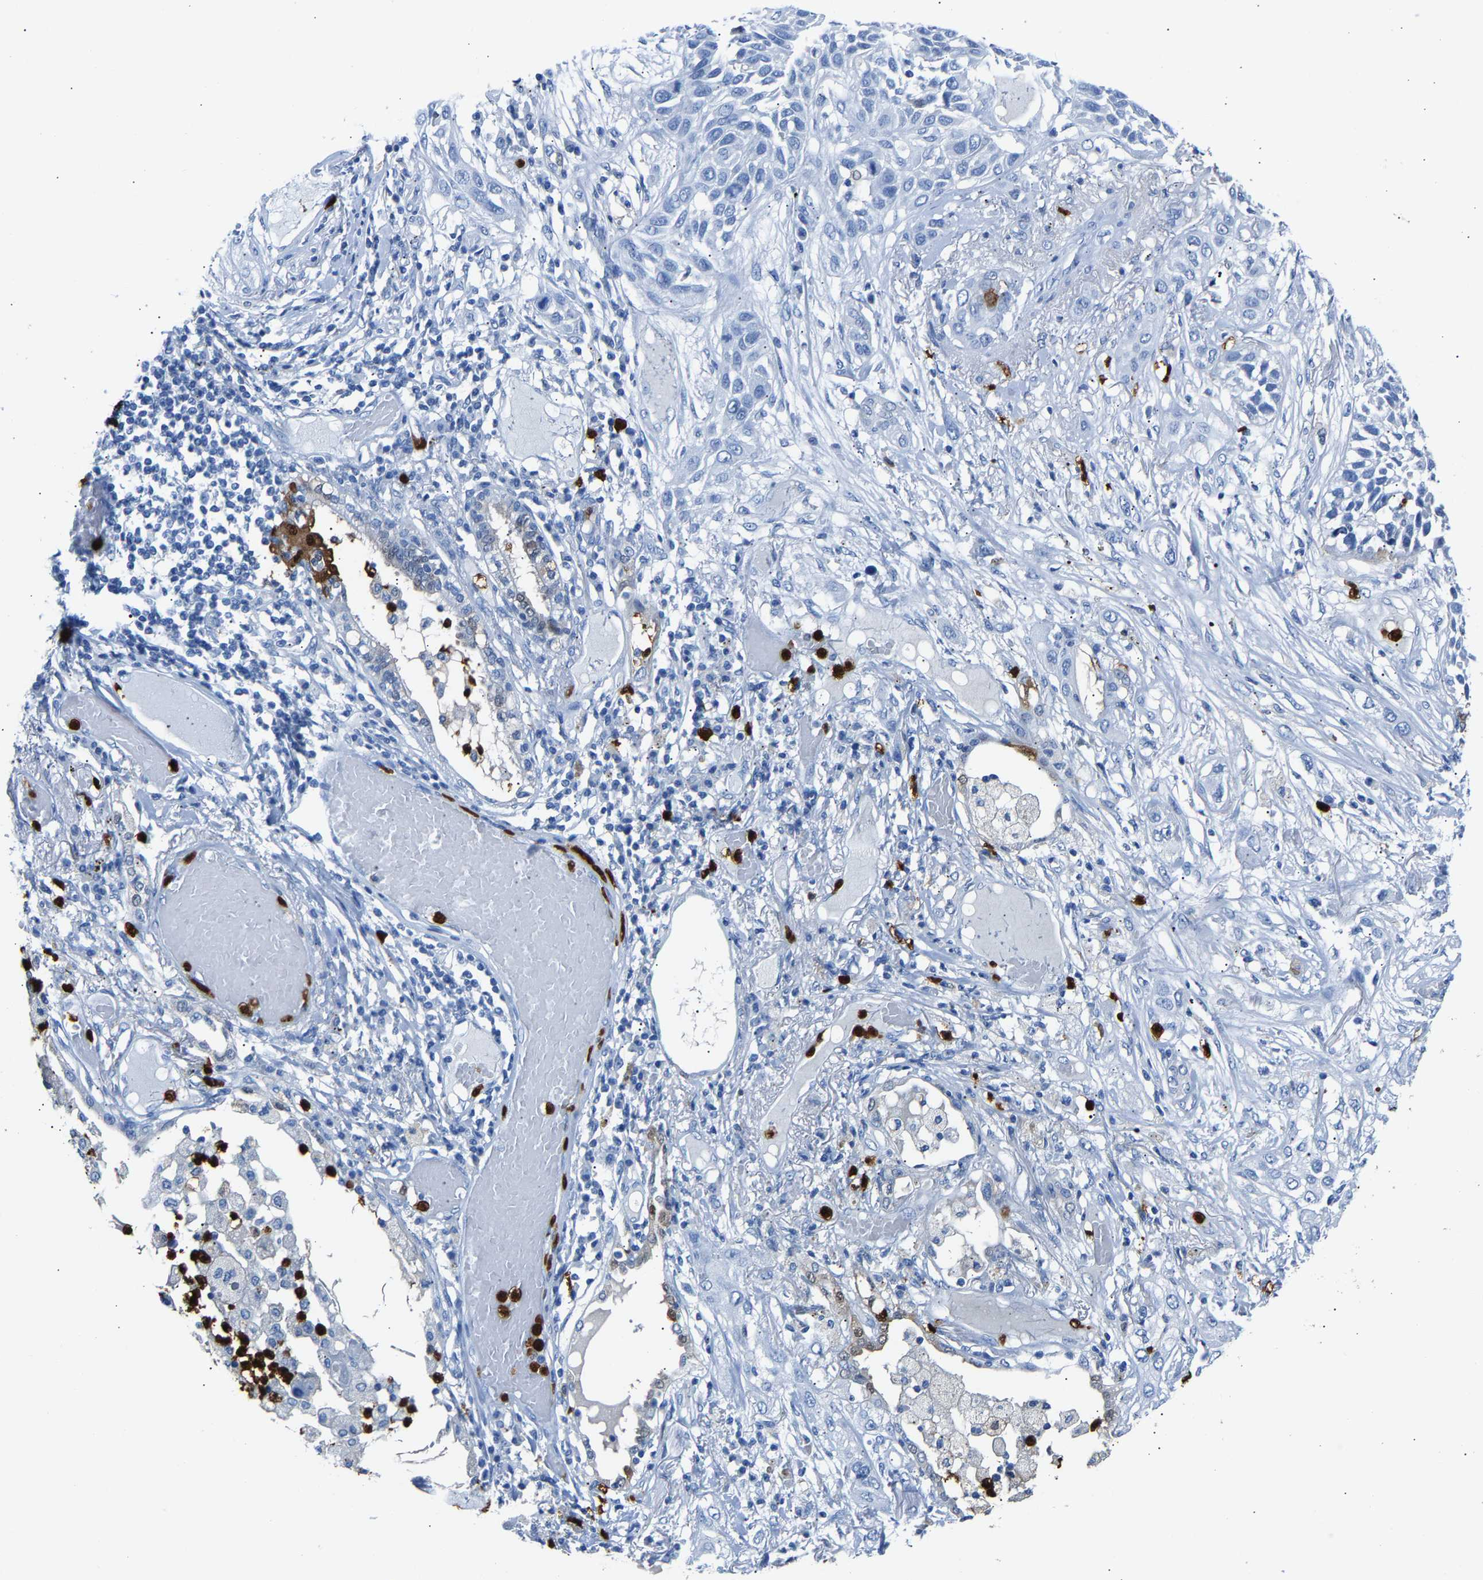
{"staining": {"intensity": "negative", "quantity": "none", "location": "none"}, "tissue": "lung cancer", "cell_type": "Tumor cells", "image_type": "cancer", "snomed": [{"axis": "morphology", "description": "Squamous cell carcinoma, NOS"}, {"axis": "topography", "description": "Lung"}], "caption": "Squamous cell carcinoma (lung) stained for a protein using immunohistochemistry (IHC) reveals no staining tumor cells.", "gene": "S100P", "patient": {"sex": "male", "age": 71}}